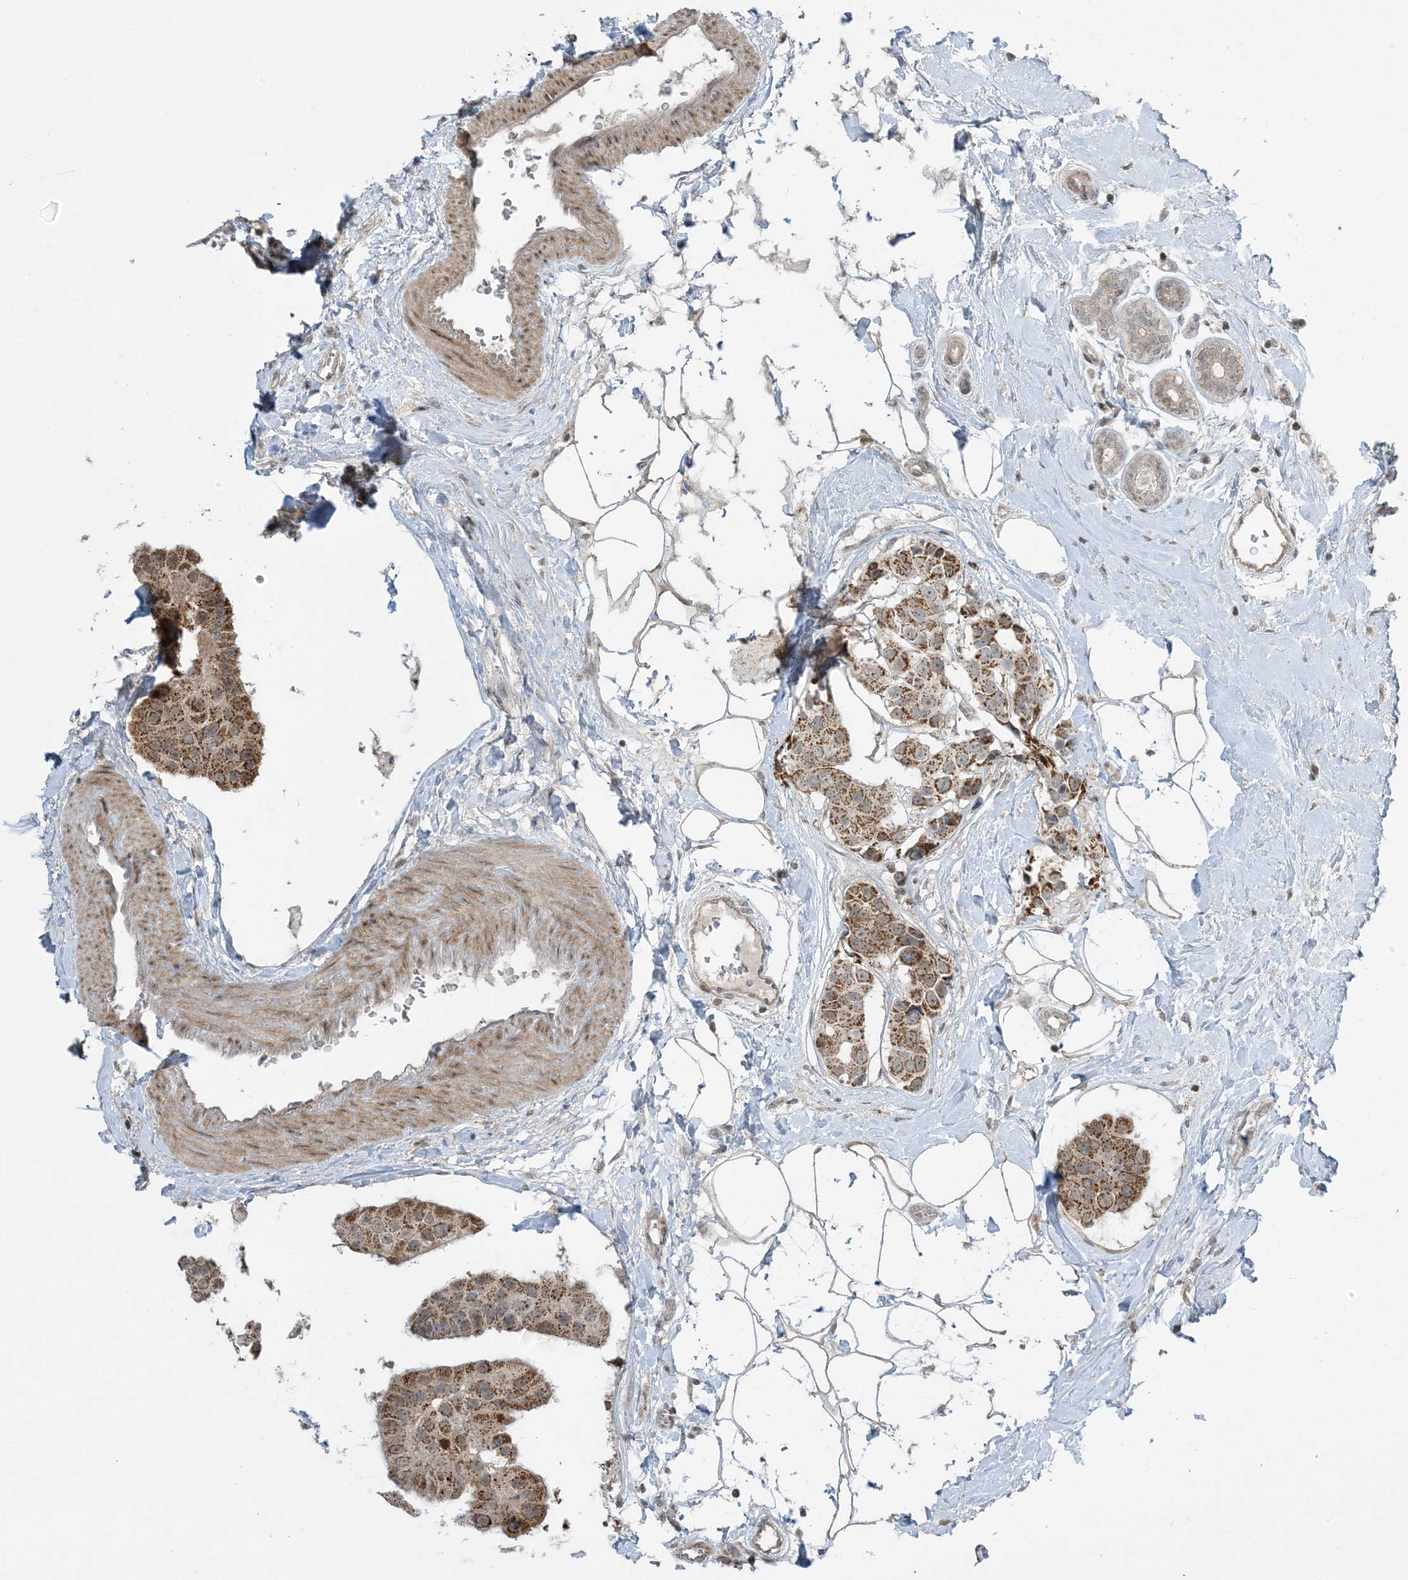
{"staining": {"intensity": "strong", "quantity": ">75%", "location": "cytoplasmic/membranous"}, "tissue": "breast cancer", "cell_type": "Tumor cells", "image_type": "cancer", "snomed": [{"axis": "morphology", "description": "Normal tissue, NOS"}, {"axis": "morphology", "description": "Duct carcinoma"}, {"axis": "topography", "description": "Breast"}], "caption": "Immunohistochemical staining of human breast intraductal carcinoma reveals high levels of strong cytoplasmic/membranous protein staining in approximately >75% of tumor cells. The staining was performed using DAB, with brown indicating positive protein expression. Nuclei are stained blue with hematoxylin.", "gene": "PHLDB2", "patient": {"sex": "female", "age": 39}}